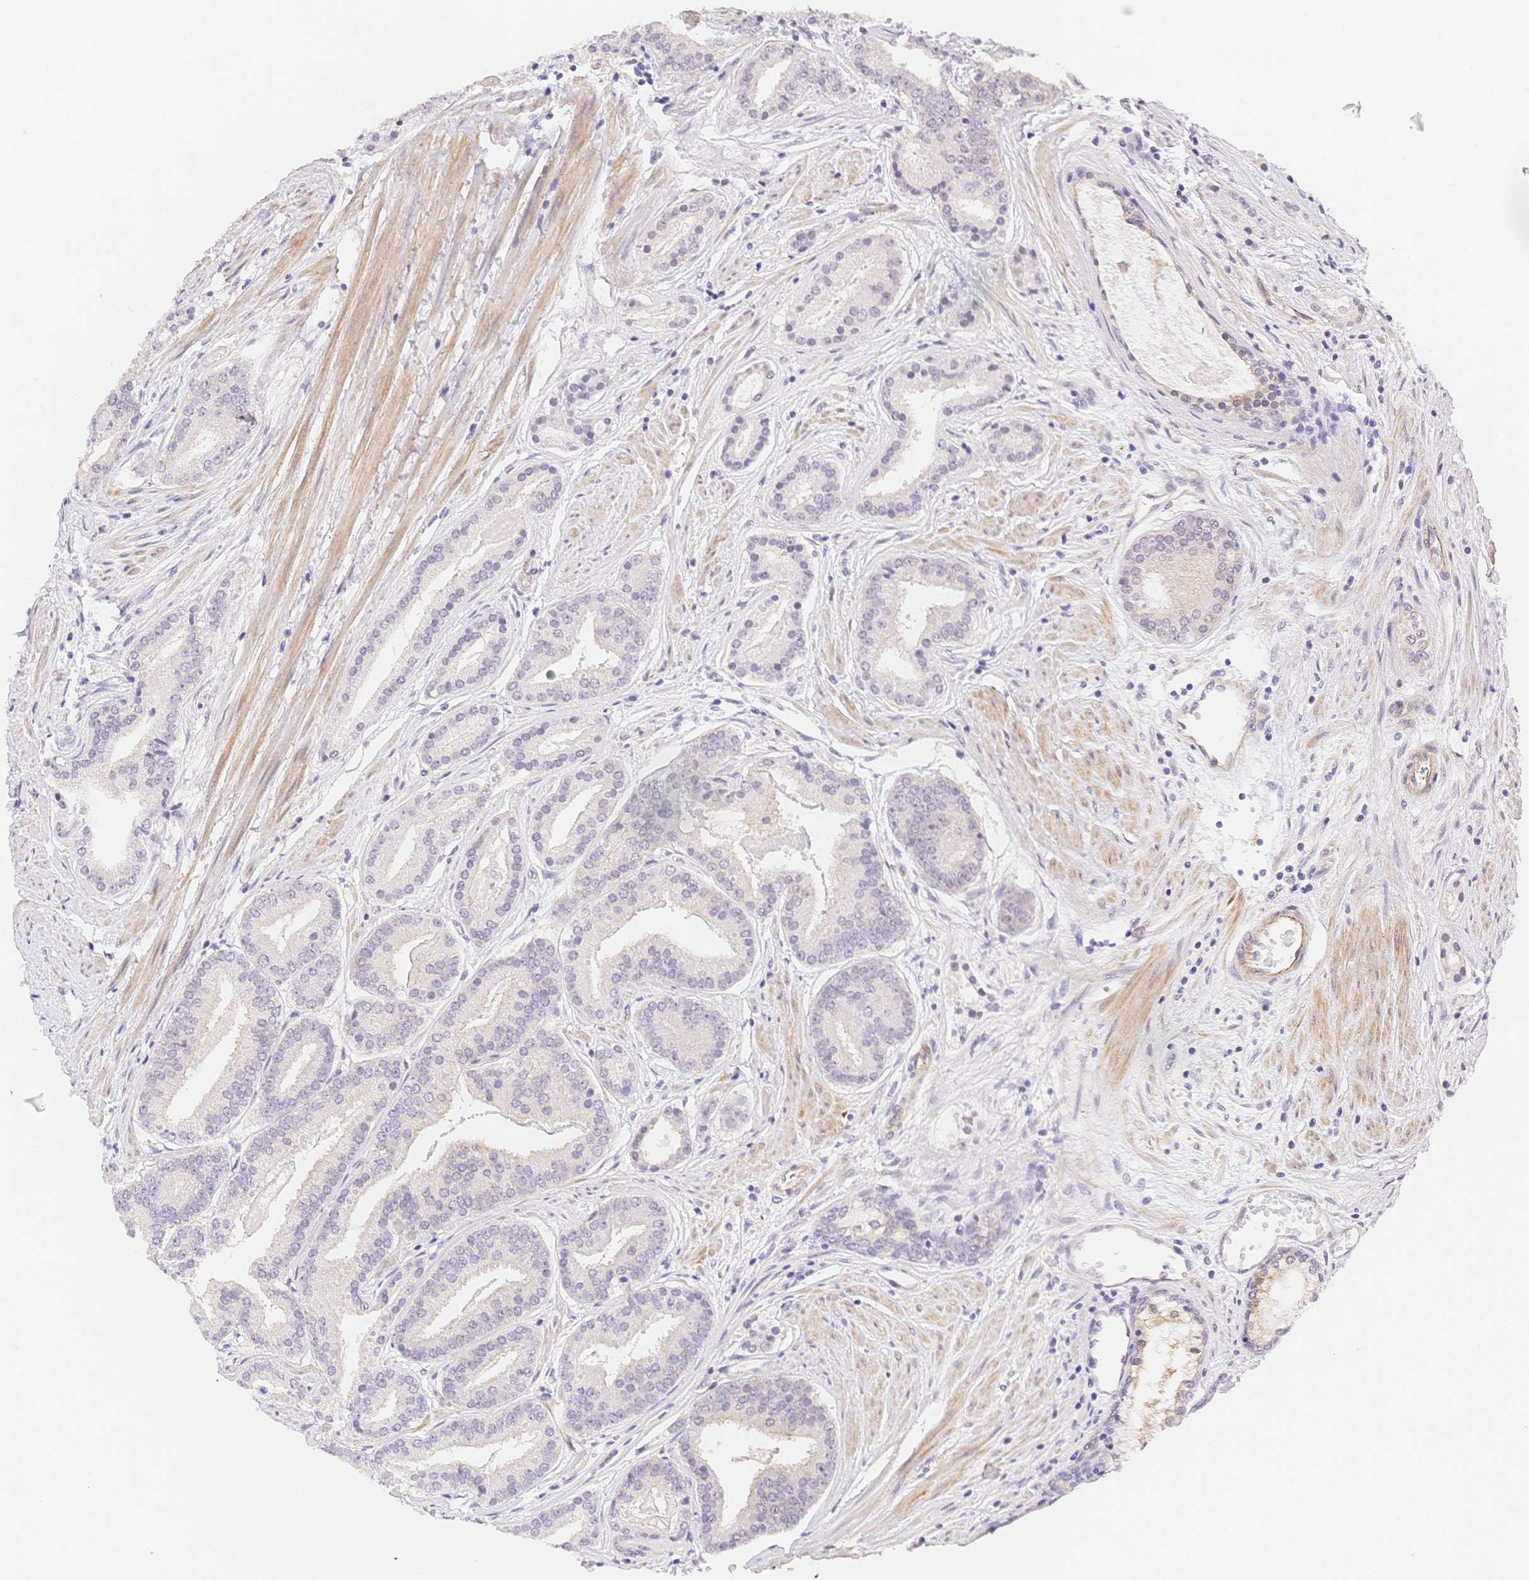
{"staining": {"intensity": "negative", "quantity": "none", "location": "none"}, "tissue": "prostate cancer", "cell_type": "Tumor cells", "image_type": "cancer", "snomed": [{"axis": "morphology", "description": "Adenocarcinoma, High grade"}, {"axis": "topography", "description": "Prostate"}], "caption": "Adenocarcinoma (high-grade) (prostate) was stained to show a protein in brown. There is no significant staining in tumor cells.", "gene": "CSN1S1", "patient": {"sex": "male", "age": 63}}